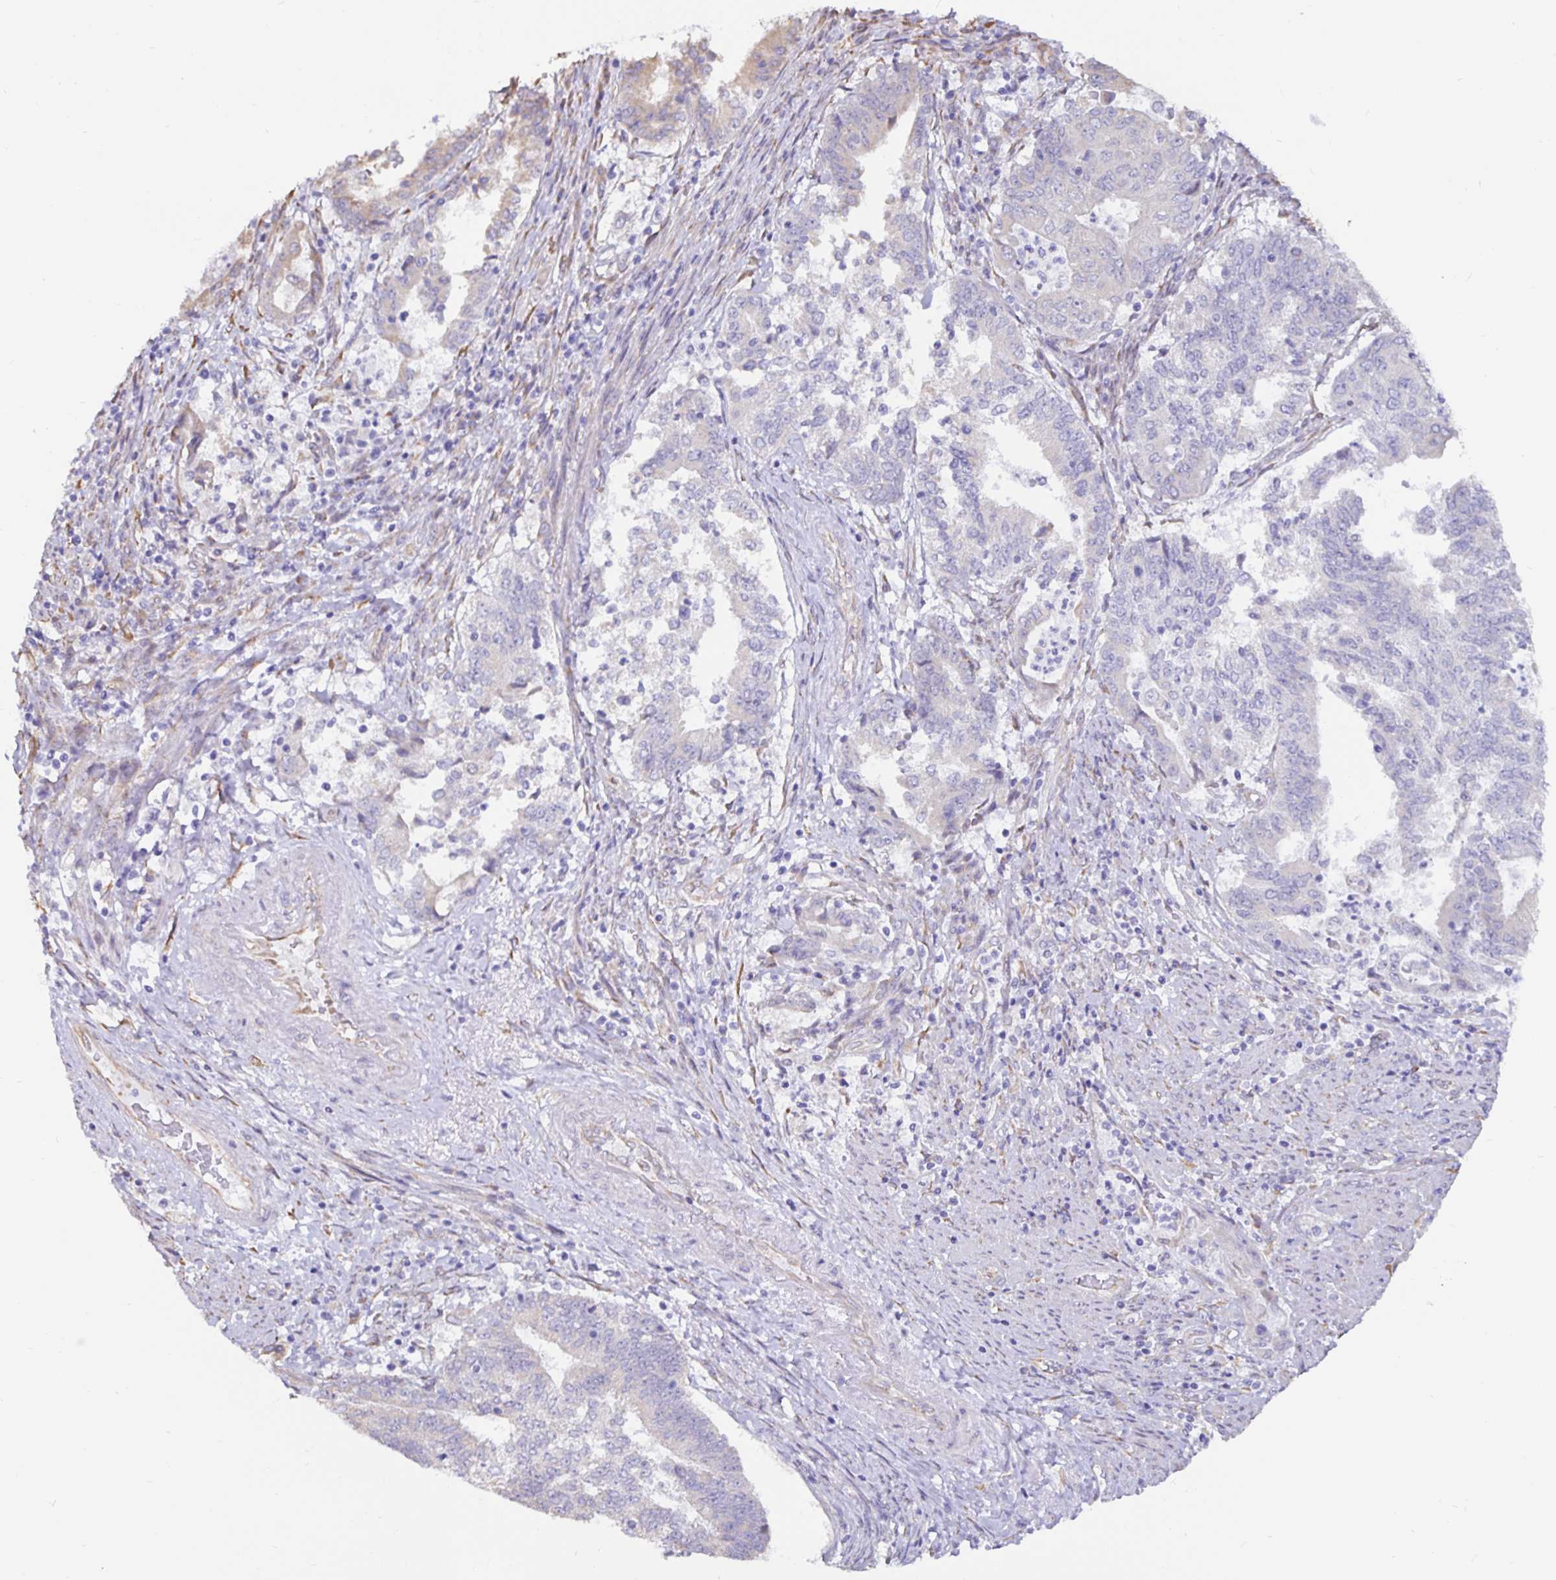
{"staining": {"intensity": "negative", "quantity": "none", "location": "none"}, "tissue": "endometrial cancer", "cell_type": "Tumor cells", "image_type": "cancer", "snomed": [{"axis": "morphology", "description": "Adenocarcinoma, NOS"}, {"axis": "topography", "description": "Endometrium"}], "caption": "Protein analysis of adenocarcinoma (endometrial) displays no significant staining in tumor cells. (Brightfield microscopy of DAB immunohistochemistry (IHC) at high magnification).", "gene": "DNAI2", "patient": {"sex": "female", "age": 65}}